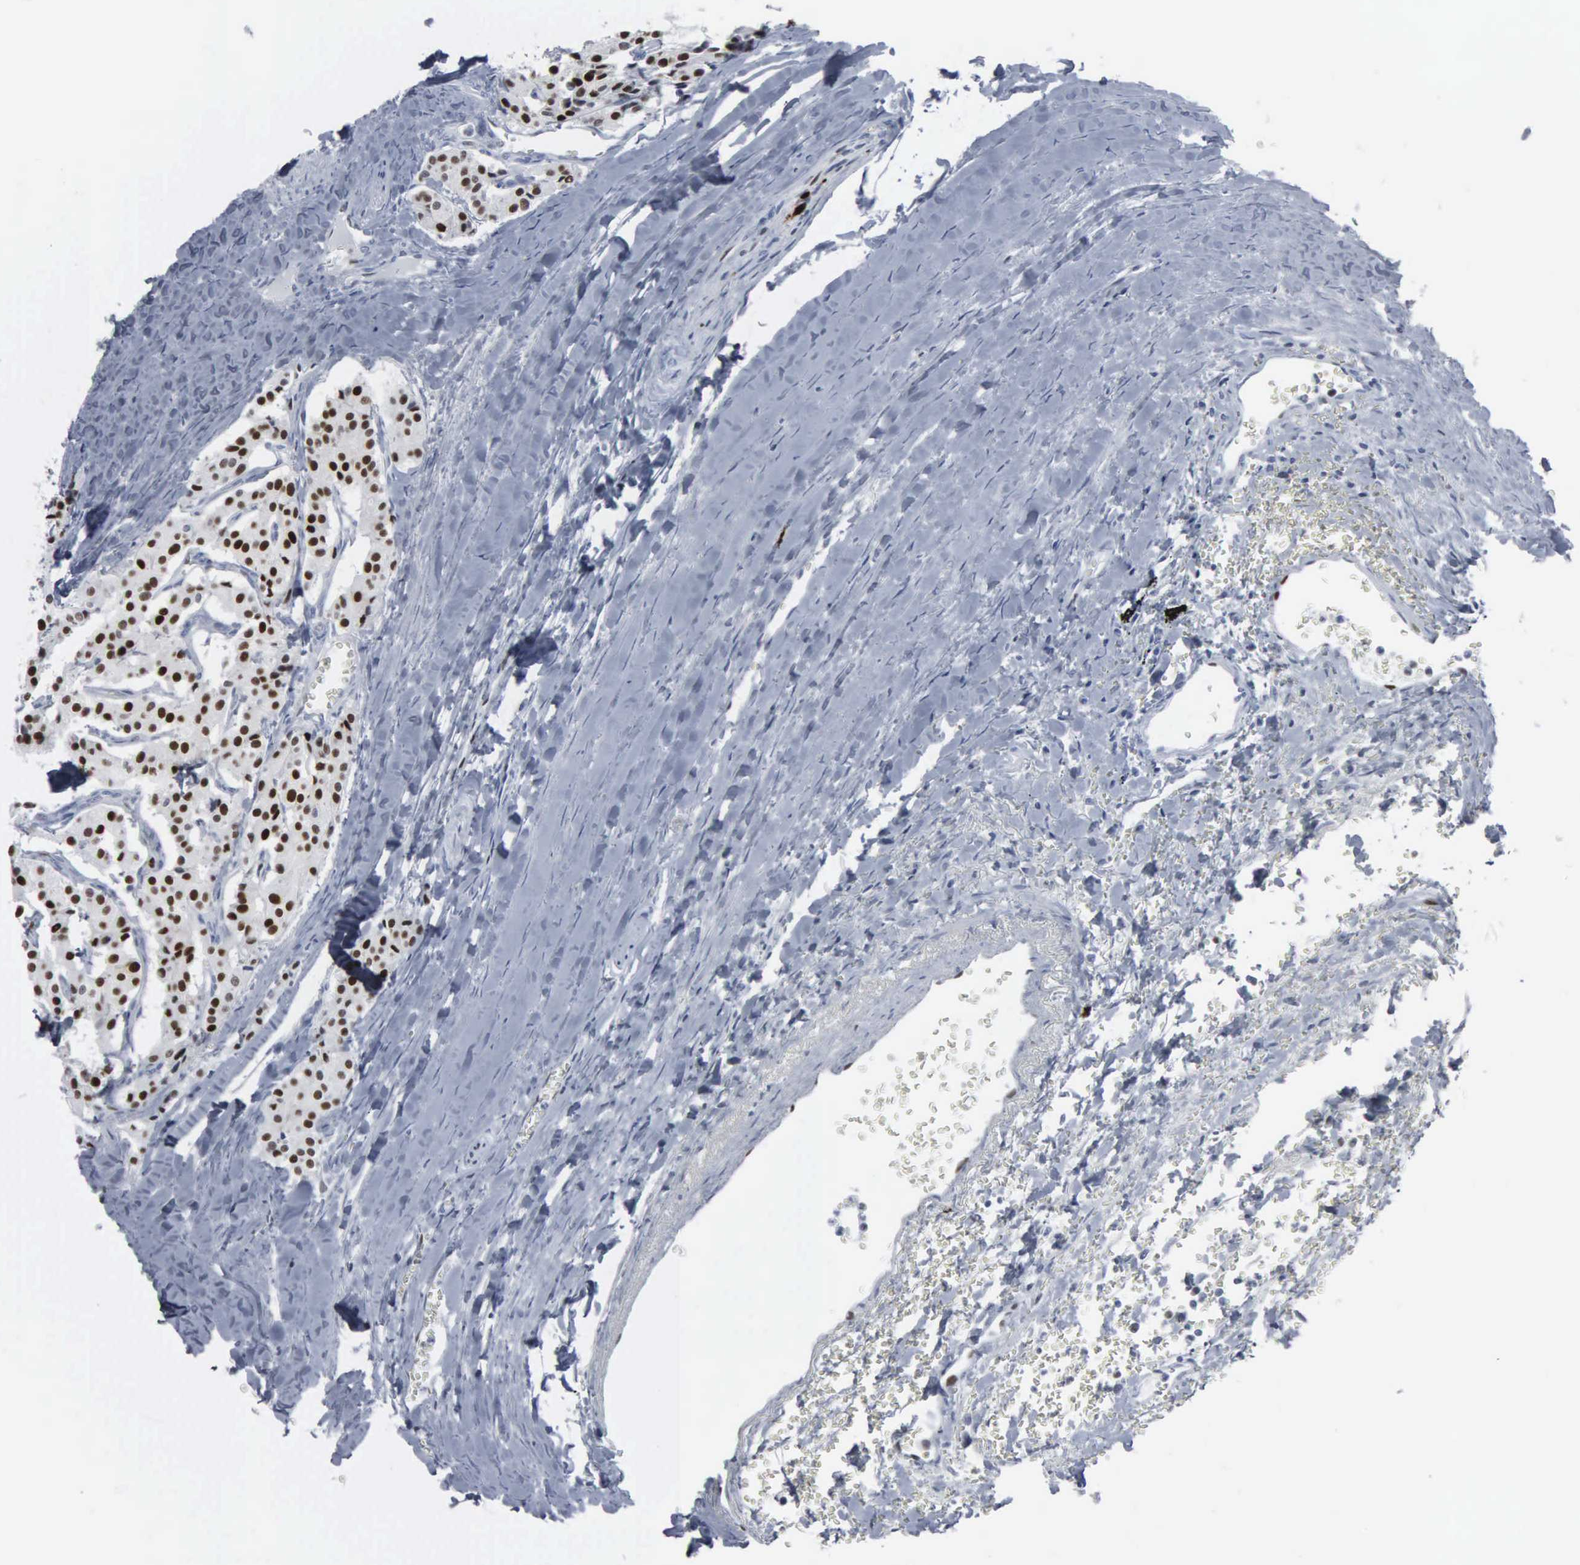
{"staining": {"intensity": "strong", "quantity": ">75%", "location": "nuclear"}, "tissue": "carcinoid", "cell_type": "Tumor cells", "image_type": "cancer", "snomed": [{"axis": "morphology", "description": "Carcinoid, malignant, NOS"}, {"axis": "topography", "description": "Bronchus"}], "caption": "A high-resolution image shows immunohistochemistry (IHC) staining of carcinoid, which reveals strong nuclear positivity in about >75% of tumor cells. The protein of interest is shown in brown color, while the nuclei are stained blue.", "gene": "CCND3", "patient": {"sex": "male", "age": 55}}